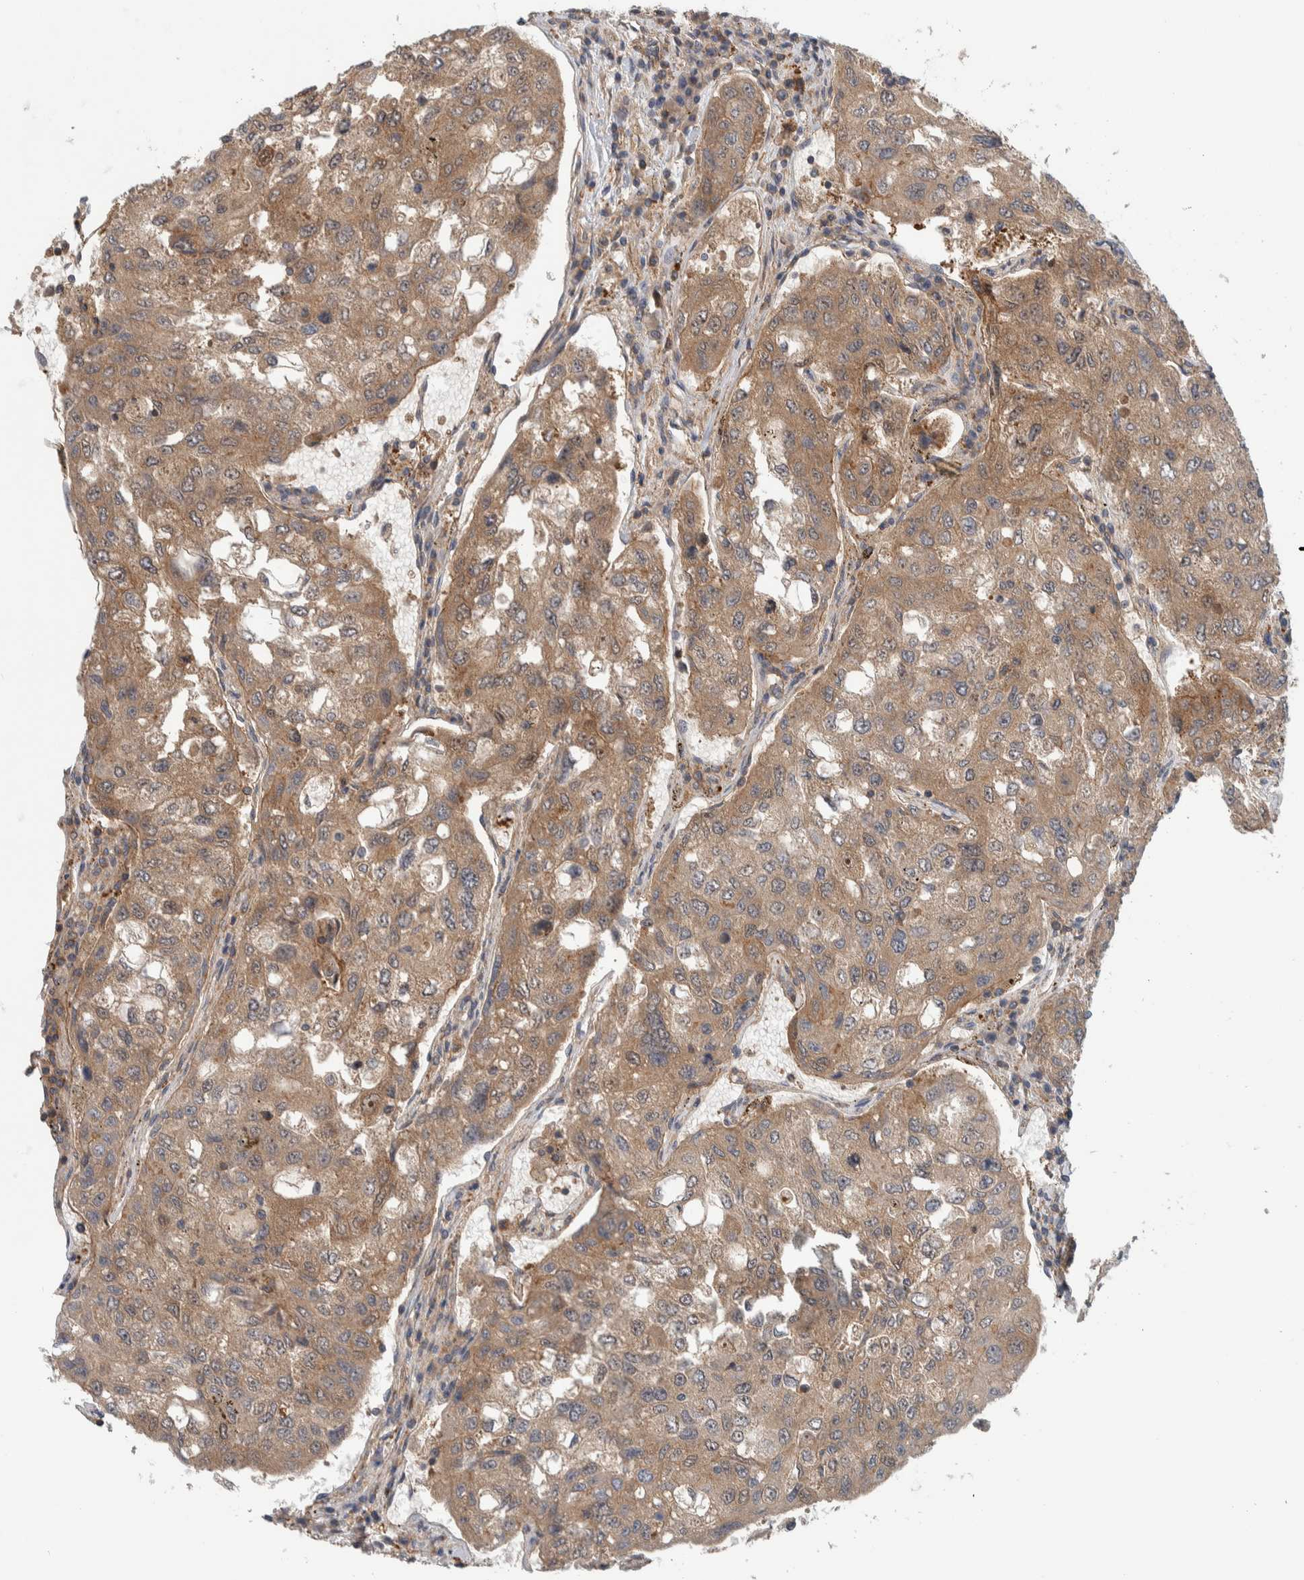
{"staining": {"intensity": "moderate", "quantity": ">75%", "location": "cytoplasmic/membranous"}, "tissue": "urothelial cancer", "cell_type": "Tumor cells", "image_type": "cancer", "snomed": [{"axis": "morphology", "description": "Urothelial carcinoma, High grade"}, {"axis": "topography", "description": "Lymph node"}, {"axis": "topography", "description": "Urinary bladder"}], "caption": "Urothelial cancer stained with DAB (3,3'-diaminobenzidine) IHC displays medium levels of moderate cytoplasmic/membranous staining in approximately >75% of tumor cells. The protein is shown in brown color, while the nuclei are stained blue.", "gene": "MPRIP", "patient": {"sex": "male", "age": 51}}